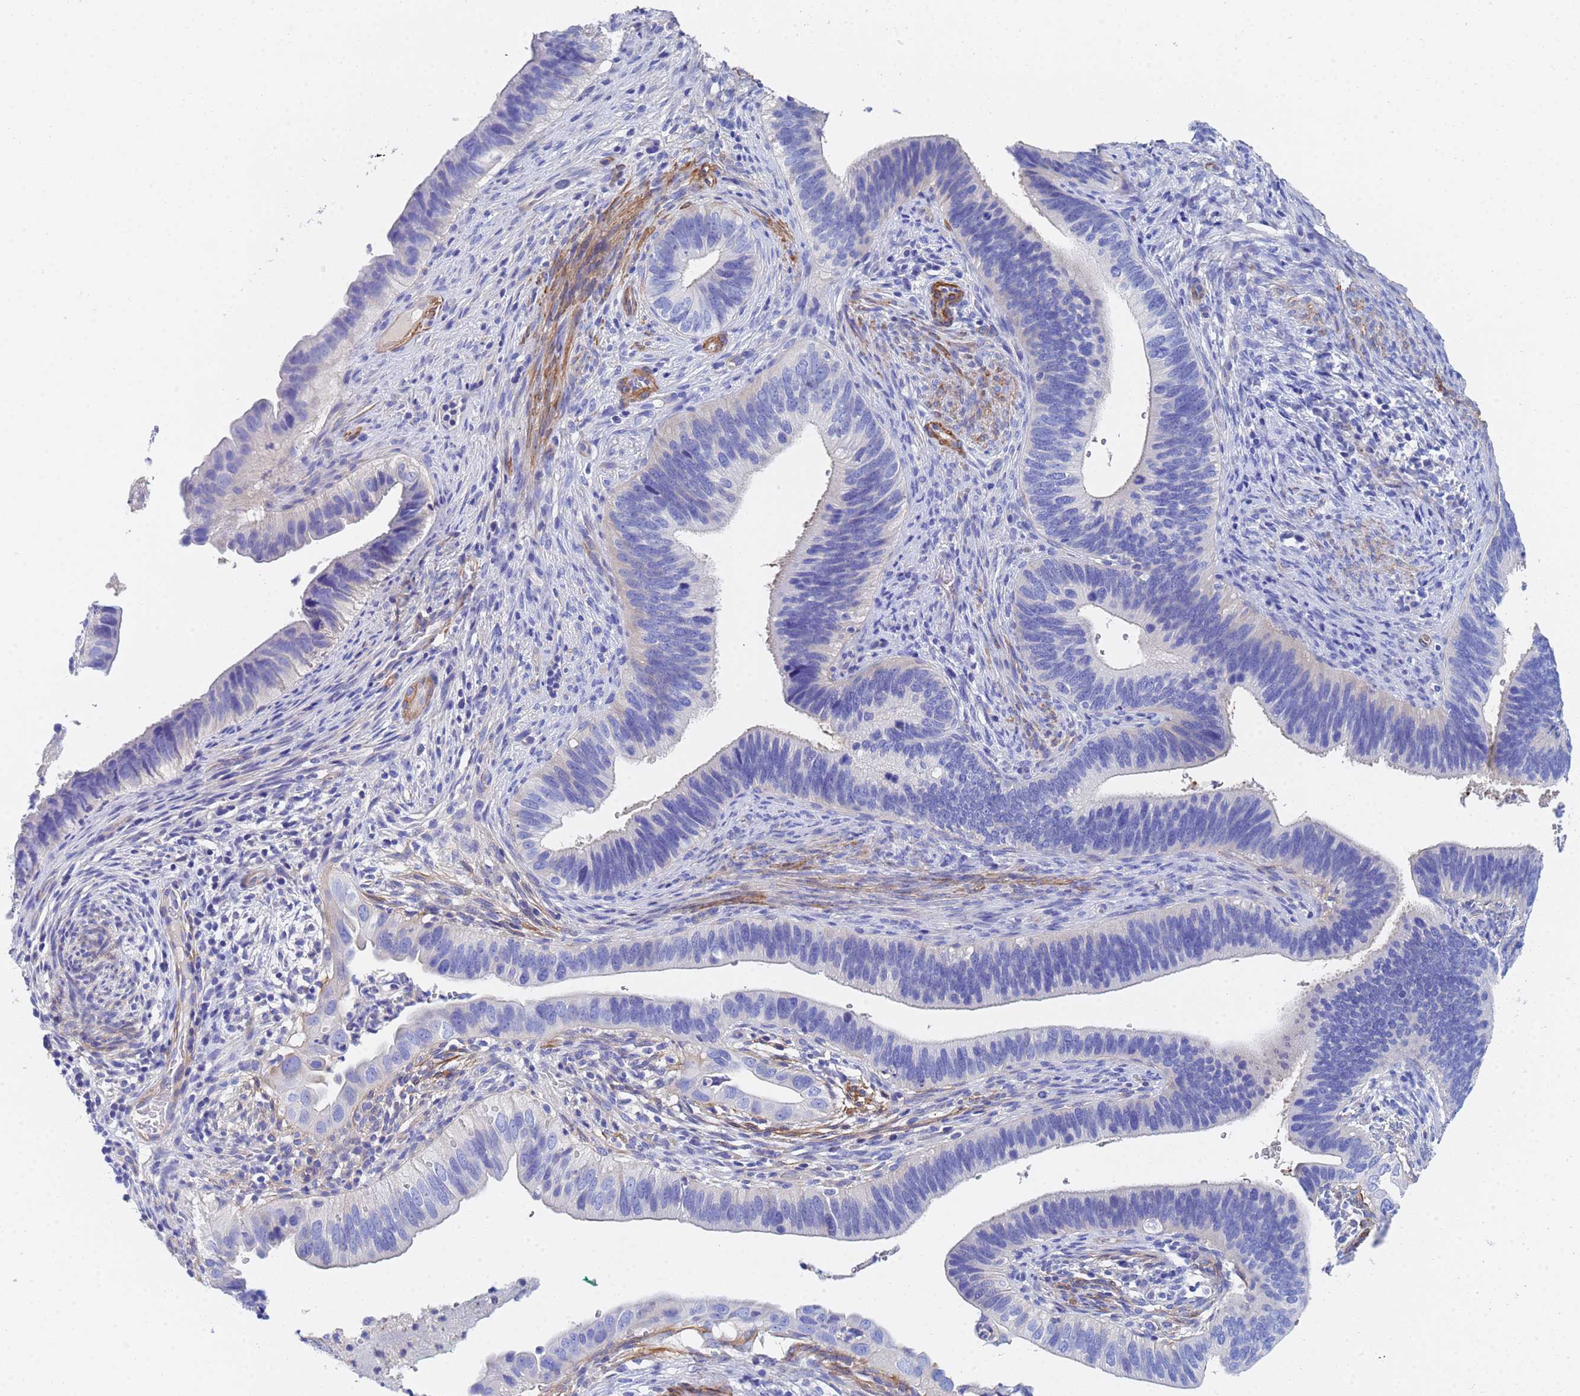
{"staining": {"intensity": "negative", "quantity": "none", "location": "none"}, "tissue": "cervical cancer", "cell_type": "Tumor cells", "image_type": "cancer", "snomed": [{"axis": "morphology", "description": "Adenocarcinoma, NOS"}, {"axis": "topography", "description": "Cervix"}], "caption": "The IHC micrograph has no significant expression in tumor cells of cervical adenocarcinoma tissue.", "gene": "CST4", "patient": {"sex": "female", "age": 42}}